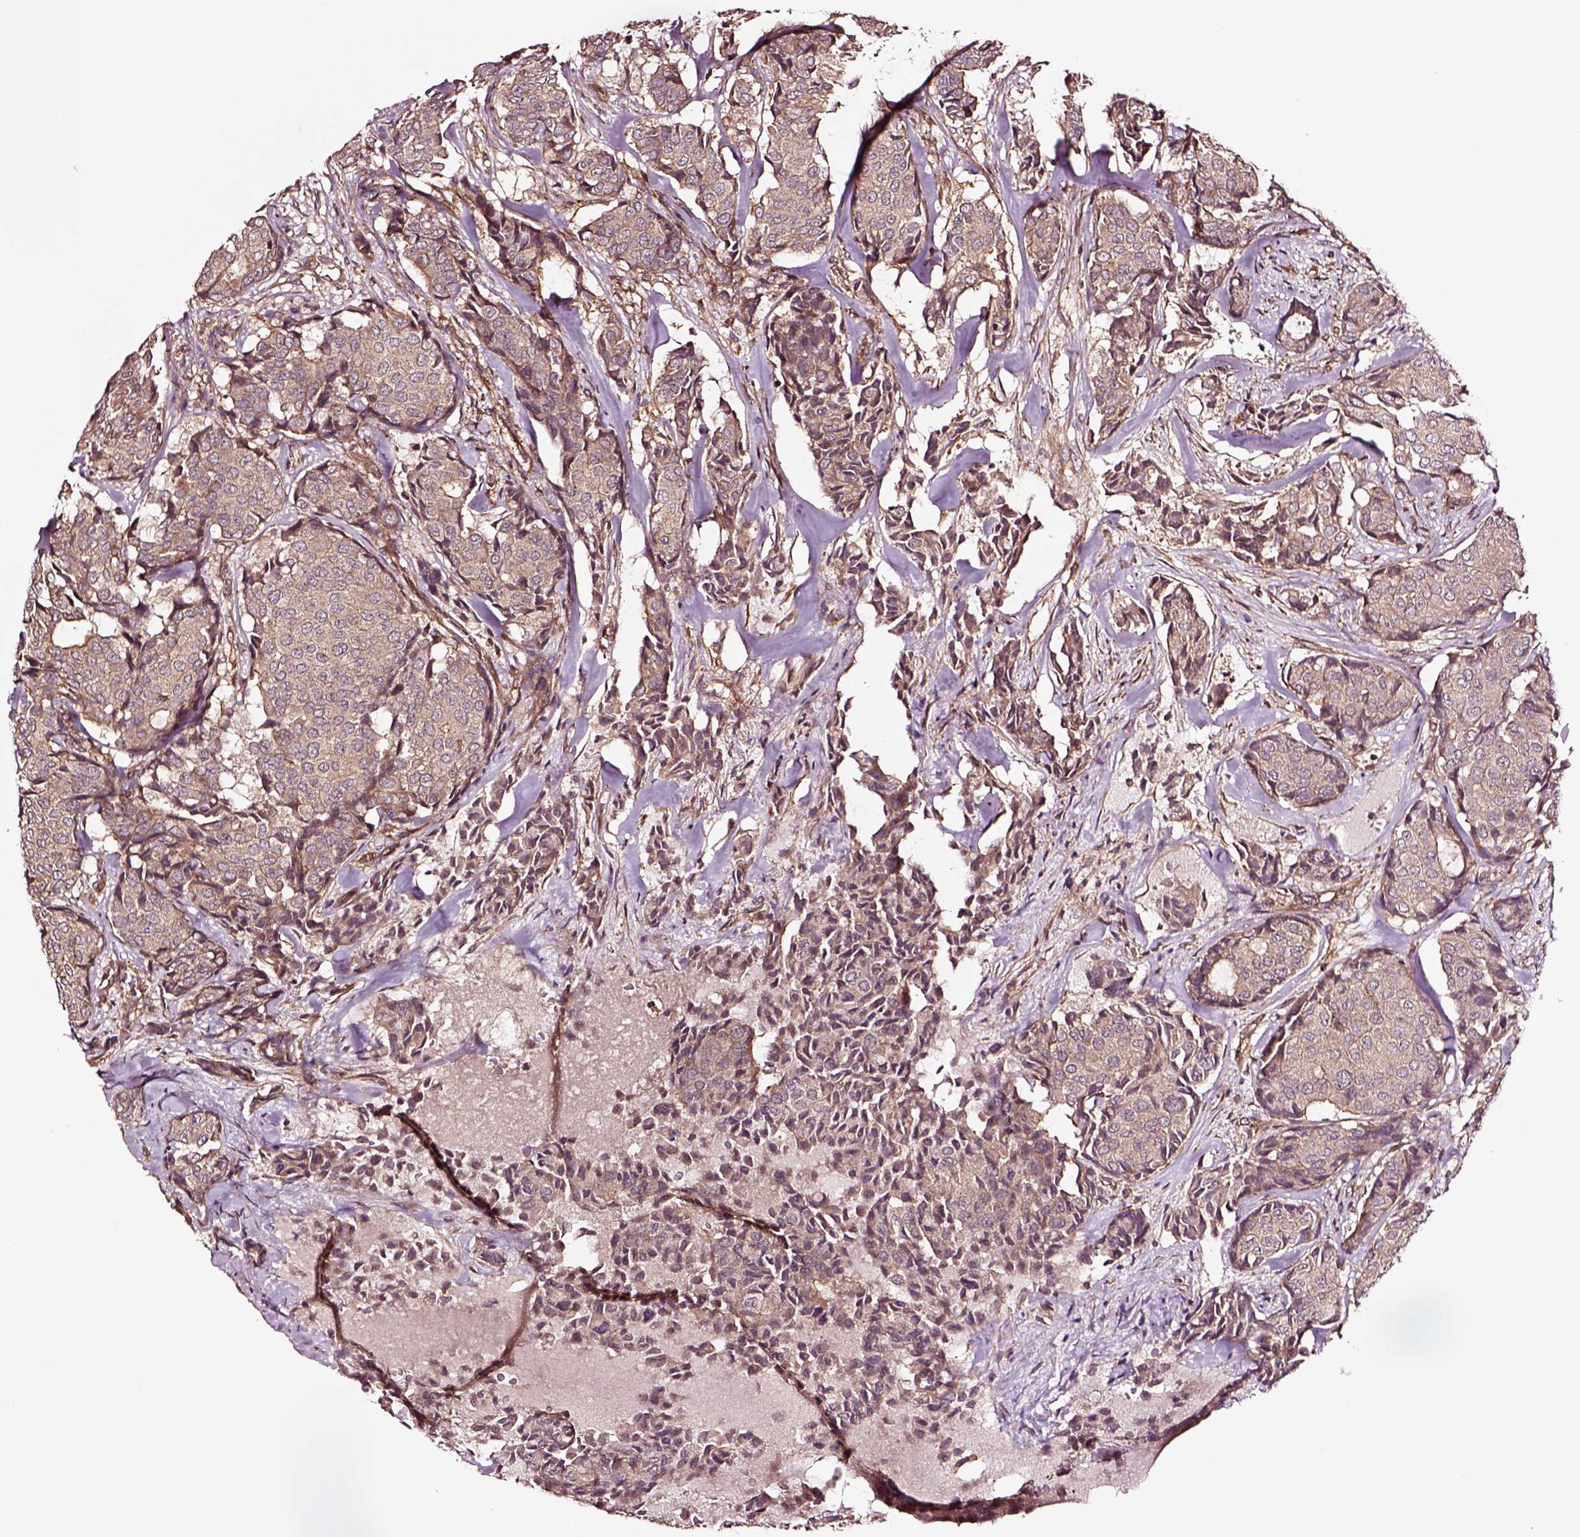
{"staining": {"intensity": "negative", "quantity": "none", "location": "none"}, "tissue": "breast cancer", "cell_type": "Tumor cells", "image_type": "cancer", "snomed": [{"axis": "morphology", "description": "Duct carcinoma"}, {"axis": "topography", "description": "Breast"}], "caption": "Tumor cells show no significant protein positivity in breast cancer (intraductal carcinoma).", "gene": "RASSF5", "patient": {"sex": "female", "age": 75}}